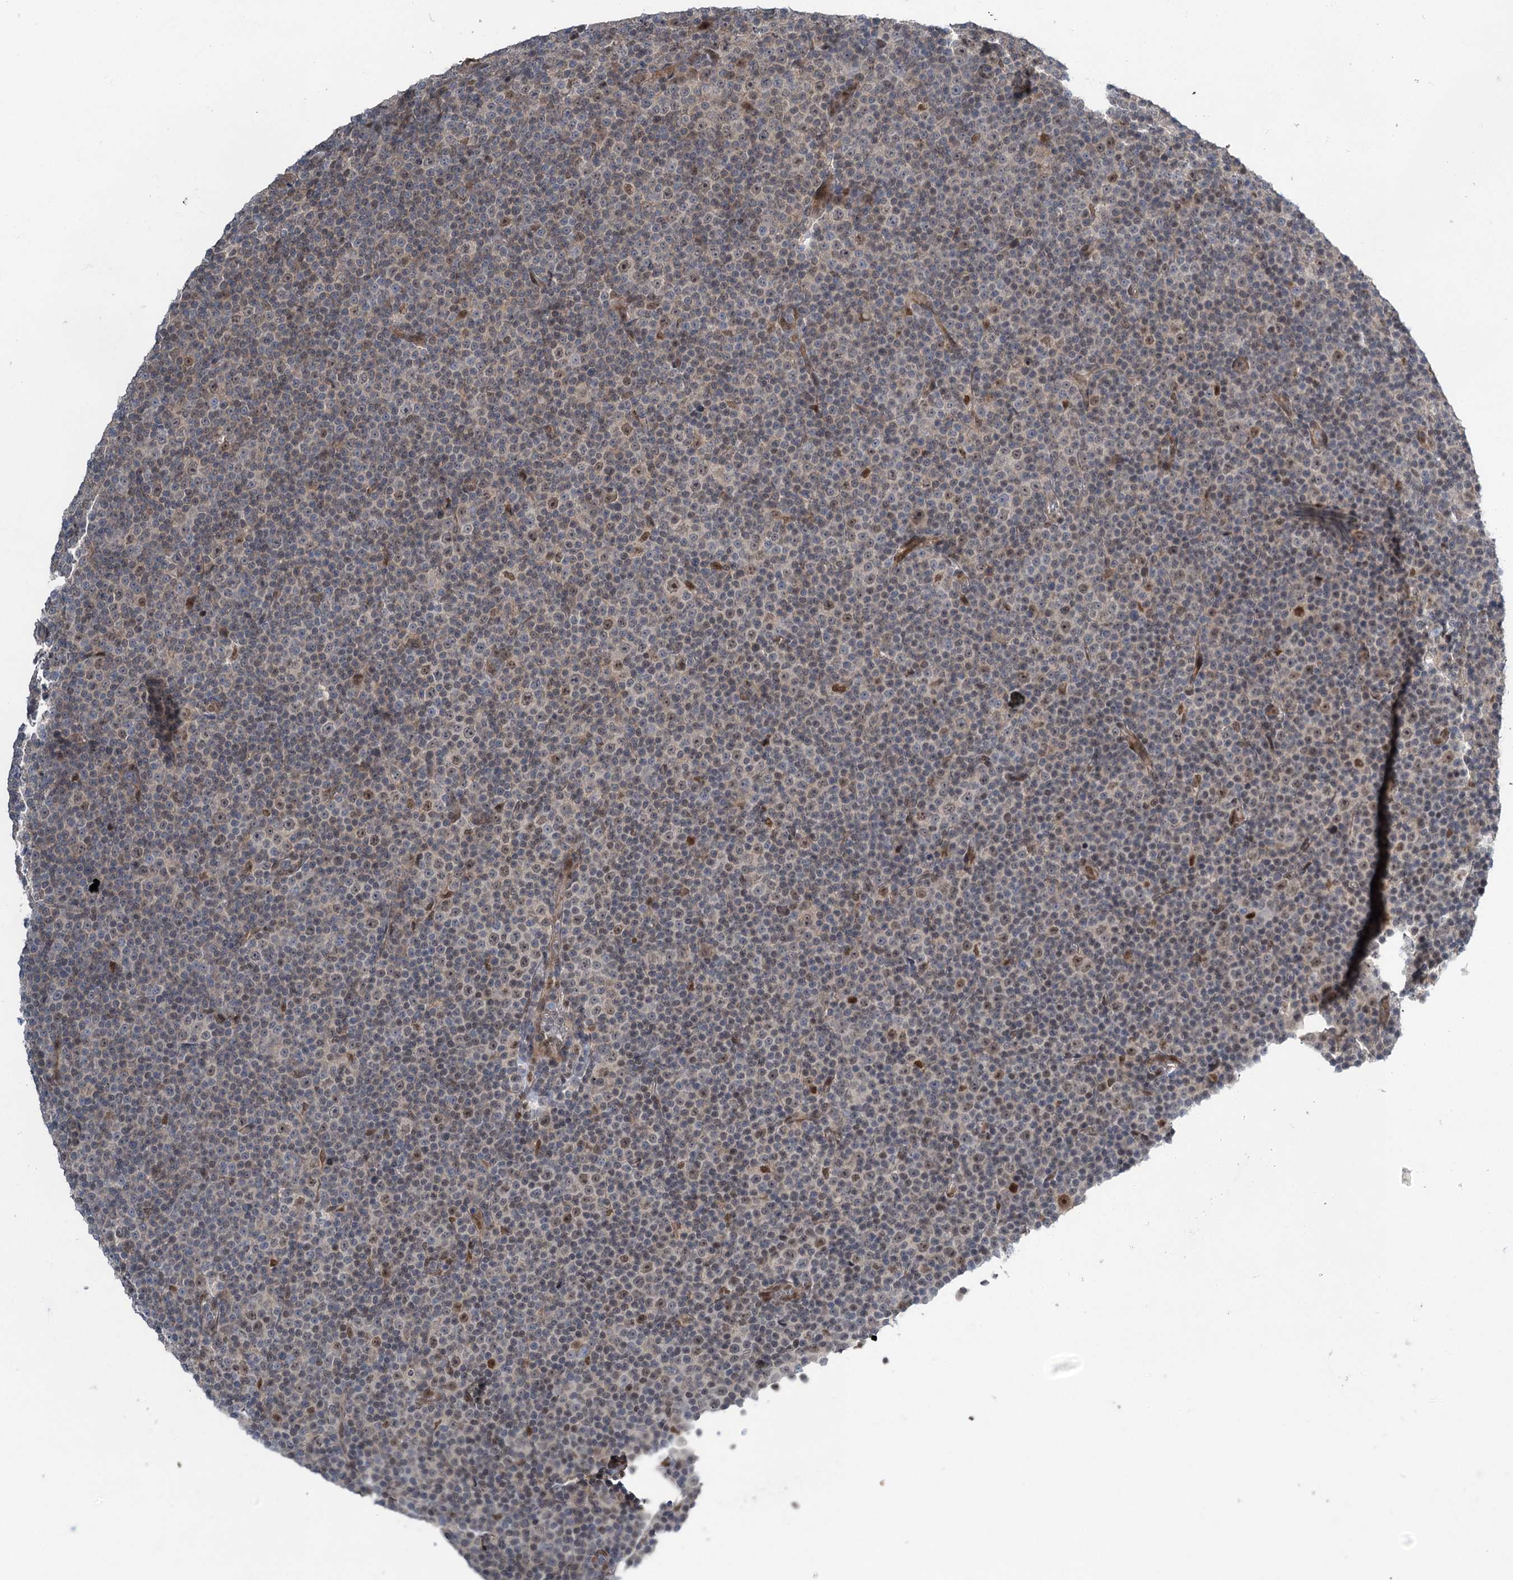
{"staining": {"intensity": "weak", "quantity": "<25%", "location": "nuclear"}, "tissue": "lymphoma", "cell_type": "Tumor cells", "image_type": "cancer", "snomed": [{"axis": "morphology", "description": "Malignant lymphoma, non-Hodgkin's type, Low grade"}, {"axis": "topography", "description": "Lymph node"}], "caption": "Immunohistochemical staining of malignant lymphoma, non-Hodgkin's type (low-grade) displays no significant positivity in tumor cells.", "gene": "DCUN1D4", "patient": {"sex": "female", "age": 67}}